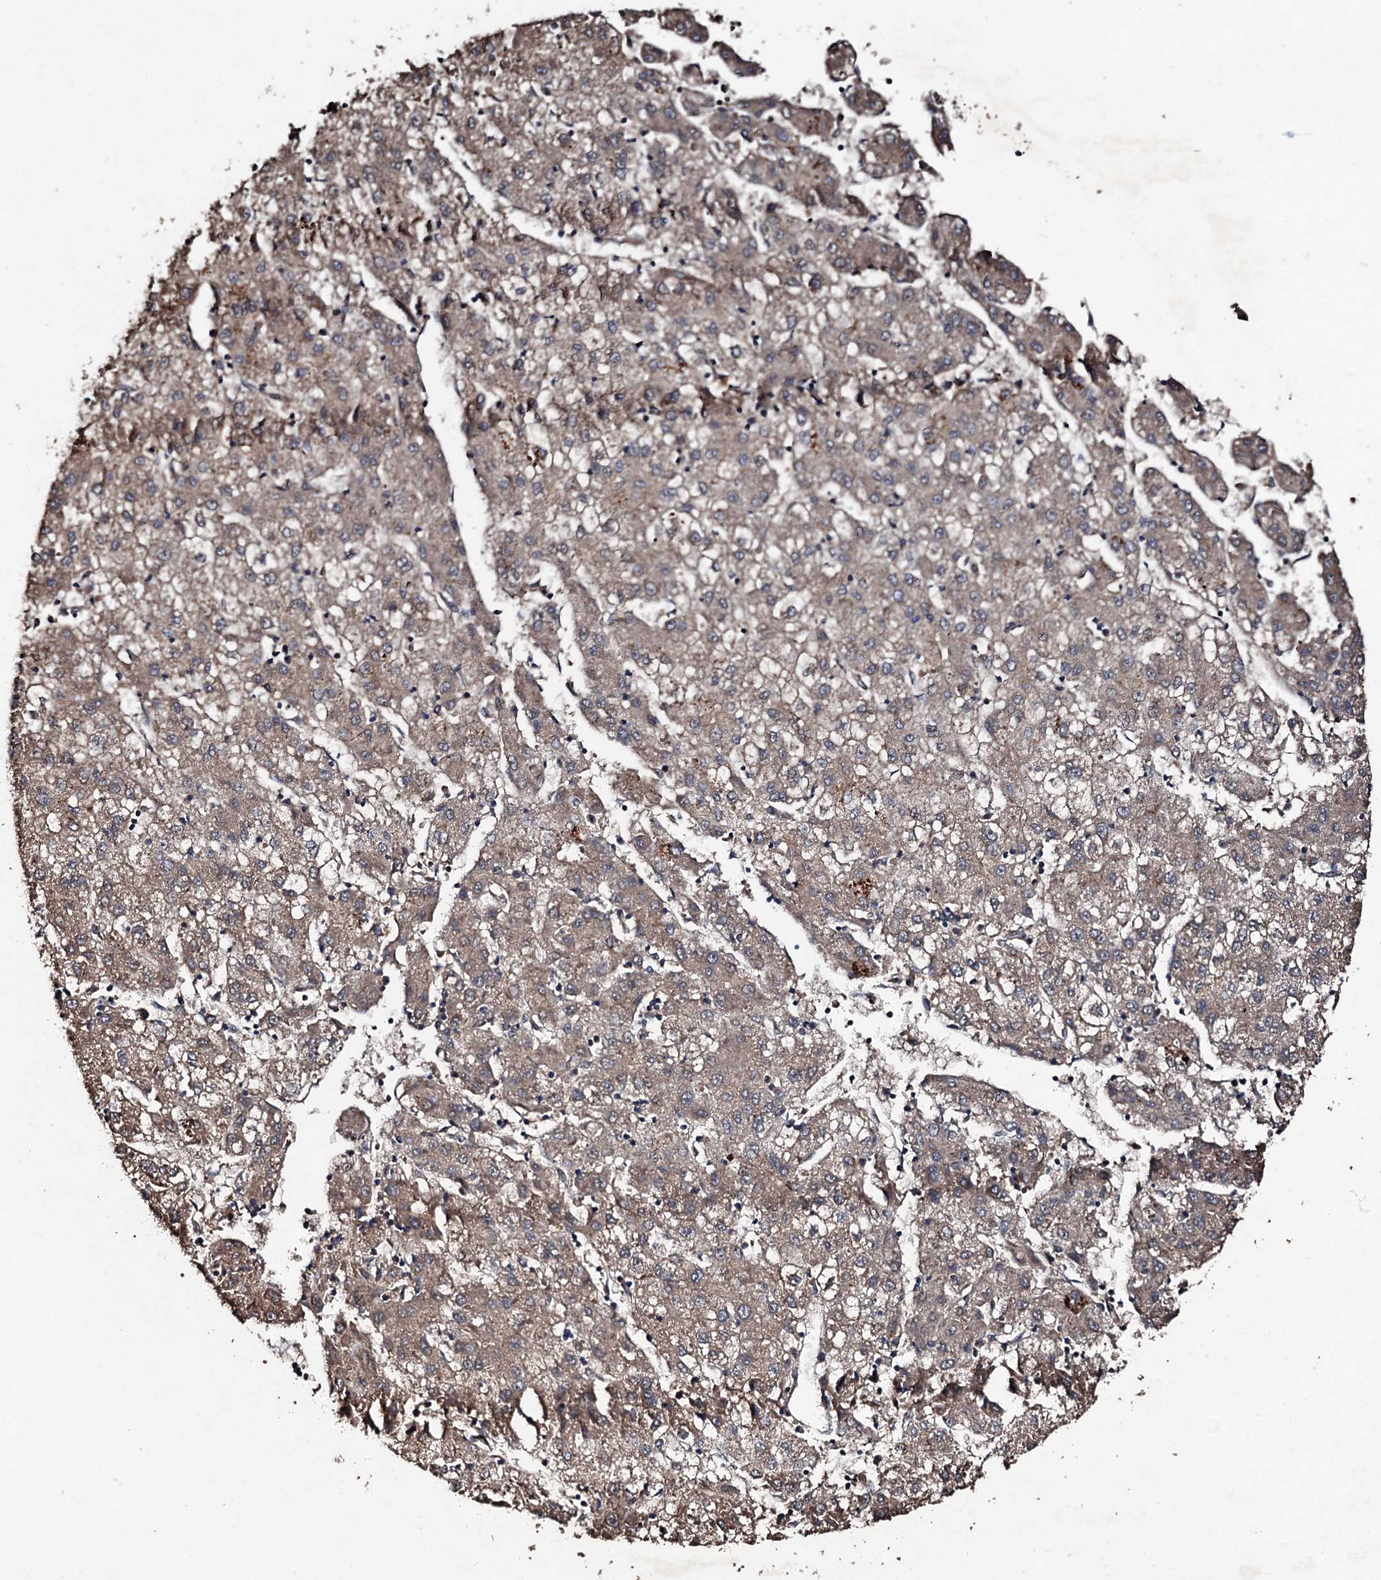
{"staining": {"intensity": "moderate", "quantity": ">75%", "location": "cytoplasmic/membranous"}, "tissue": "liver cancer", "cell_type": "Tumor cells", "image_type": "cancer", "snomed": [{"axis": "morphology", "description": "Carcinoma, Hepatocellular, NOS"}, {"axis": "topography", "description": "Liver"}], "caption": "Immunohistochemical staining of hepatocellular carcinoma (liver) displays medium levels of moderate cytoplasmic/membranous expression in about >75% of tumor cells. The staining is performed using DAB brown chromogen to label protein expression. The nuclei are counter-stained blue using hematoxylin.", "gene": "KERA", "patient": {"sex": "male", "age": 72}}